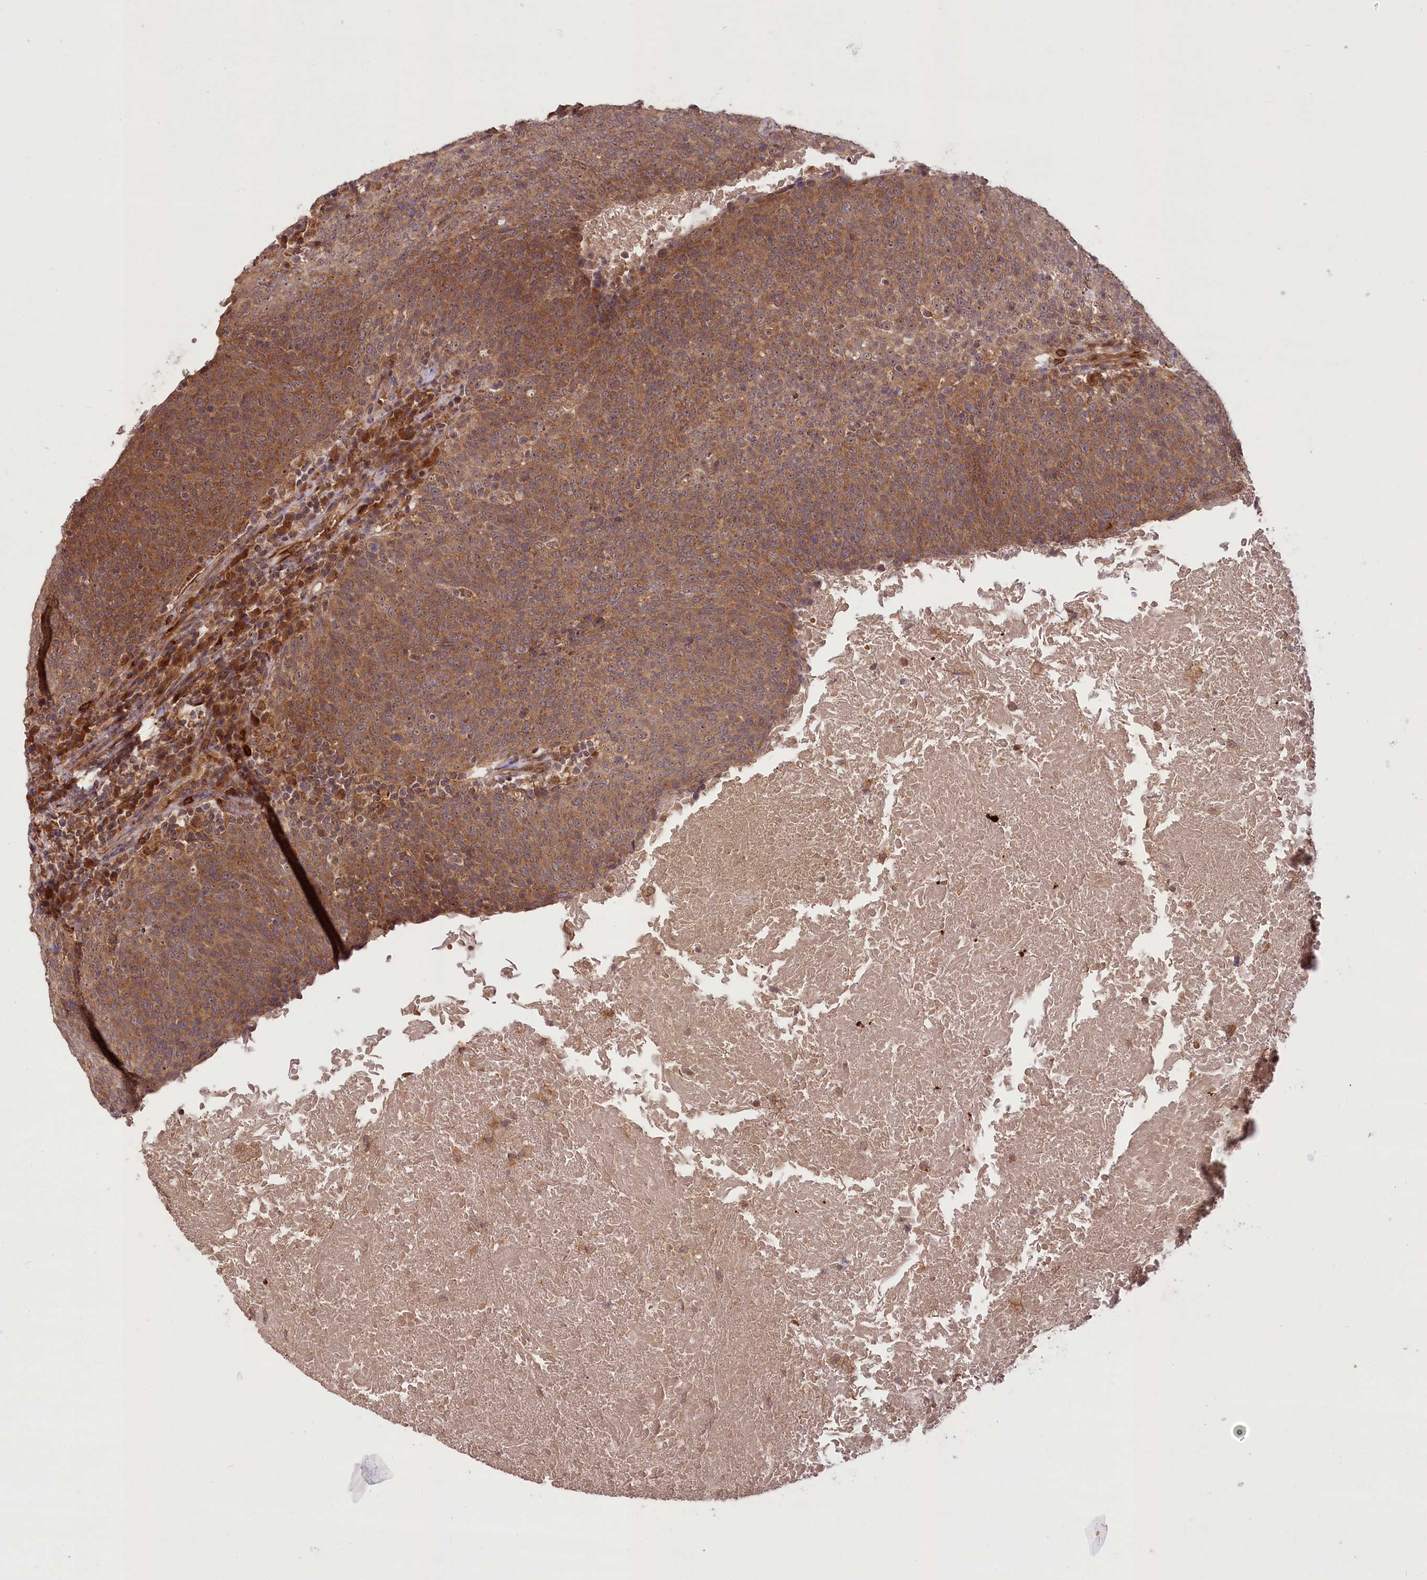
{"staining": {"intensity": "moderate", "quantity": ">75%", "location": "cytoplasmic/membranous"}, "tissue": "head and neck cancer", "cell_type": "Tumor cells", "image_type": "cancer", "snomed": [{"axis": "morphology", "description": "Squamous cell carcinoma, NOS"}, {"axis": "morphology", "description": "Squamous cell carcinoma, metastatic, NOS"}, {"axis": "topography", "description": "Lymph node"}, {"axis": "topography", "description": "Head-Neck"}], "caption": "Human head and neck cancer (squamous cell carcinoma) stained with a protein marker reveals moderate staining in tumor cells.", "gene": "CARD19", "patient": {"sex": "male", "age": 62}}